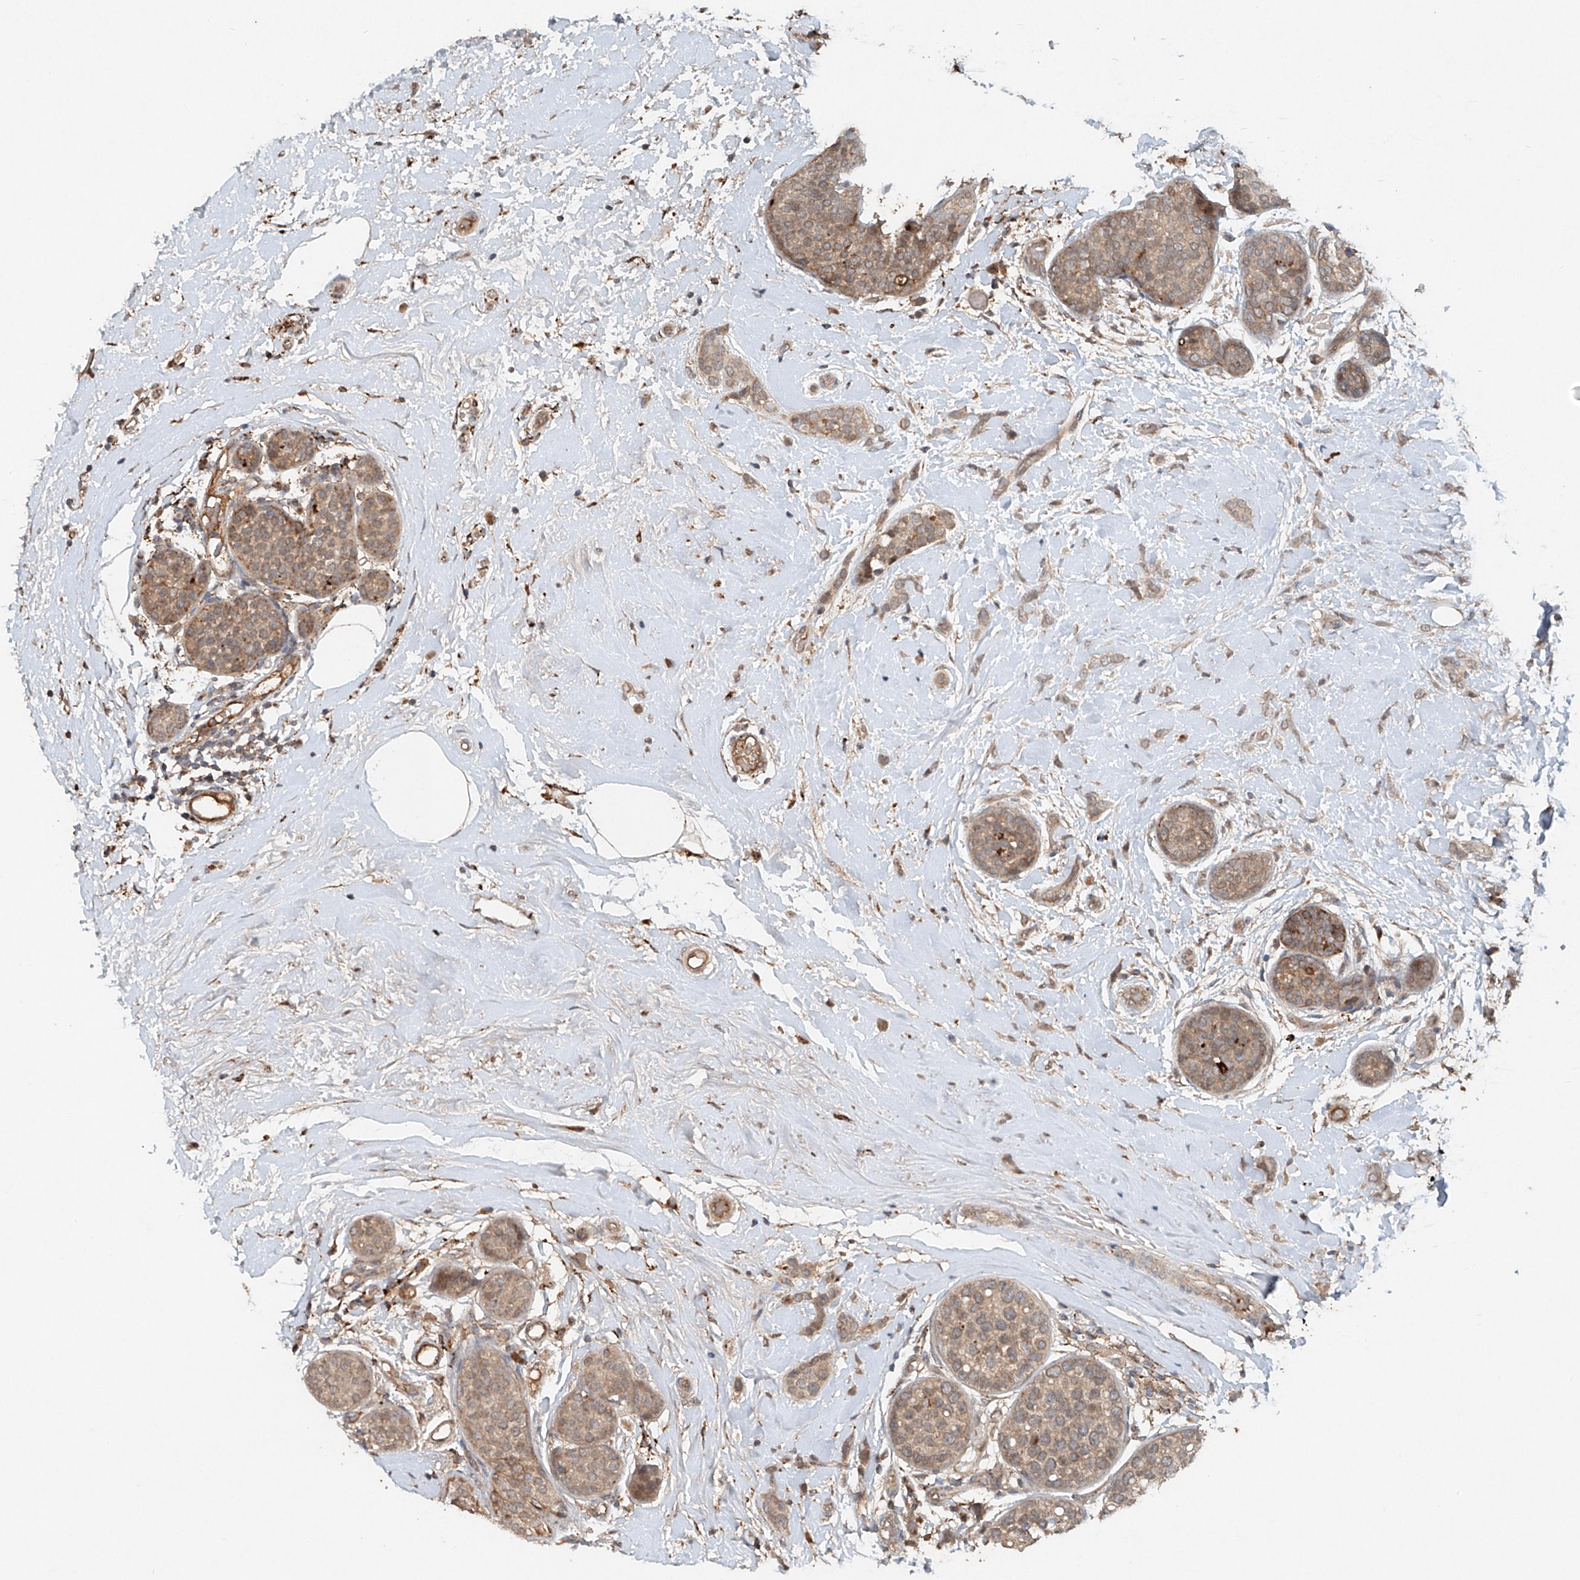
{"staining": {"intensity": "weak", "quantity": ">75%", "location": "cytoplasmic/membranous"}, "tissue": "breast cancer", "cell_type": "Tumor cells", "image_type": "cancer", "snomed": [{"axis": "morphology", "description": "Lobular carcinoma, in situ"}, {"axis": "morphology", "description": "Lobular carcinoma"}, {"axis": "topography", "description": "Breast"}], "caption": "This is a histology image of IHC staining of breast cancer, which shows weak positivity in the cytoplasmic/membranous of tumor cells.", "gene": "IER5", "patient": {"sex": "female", "age": 41}}